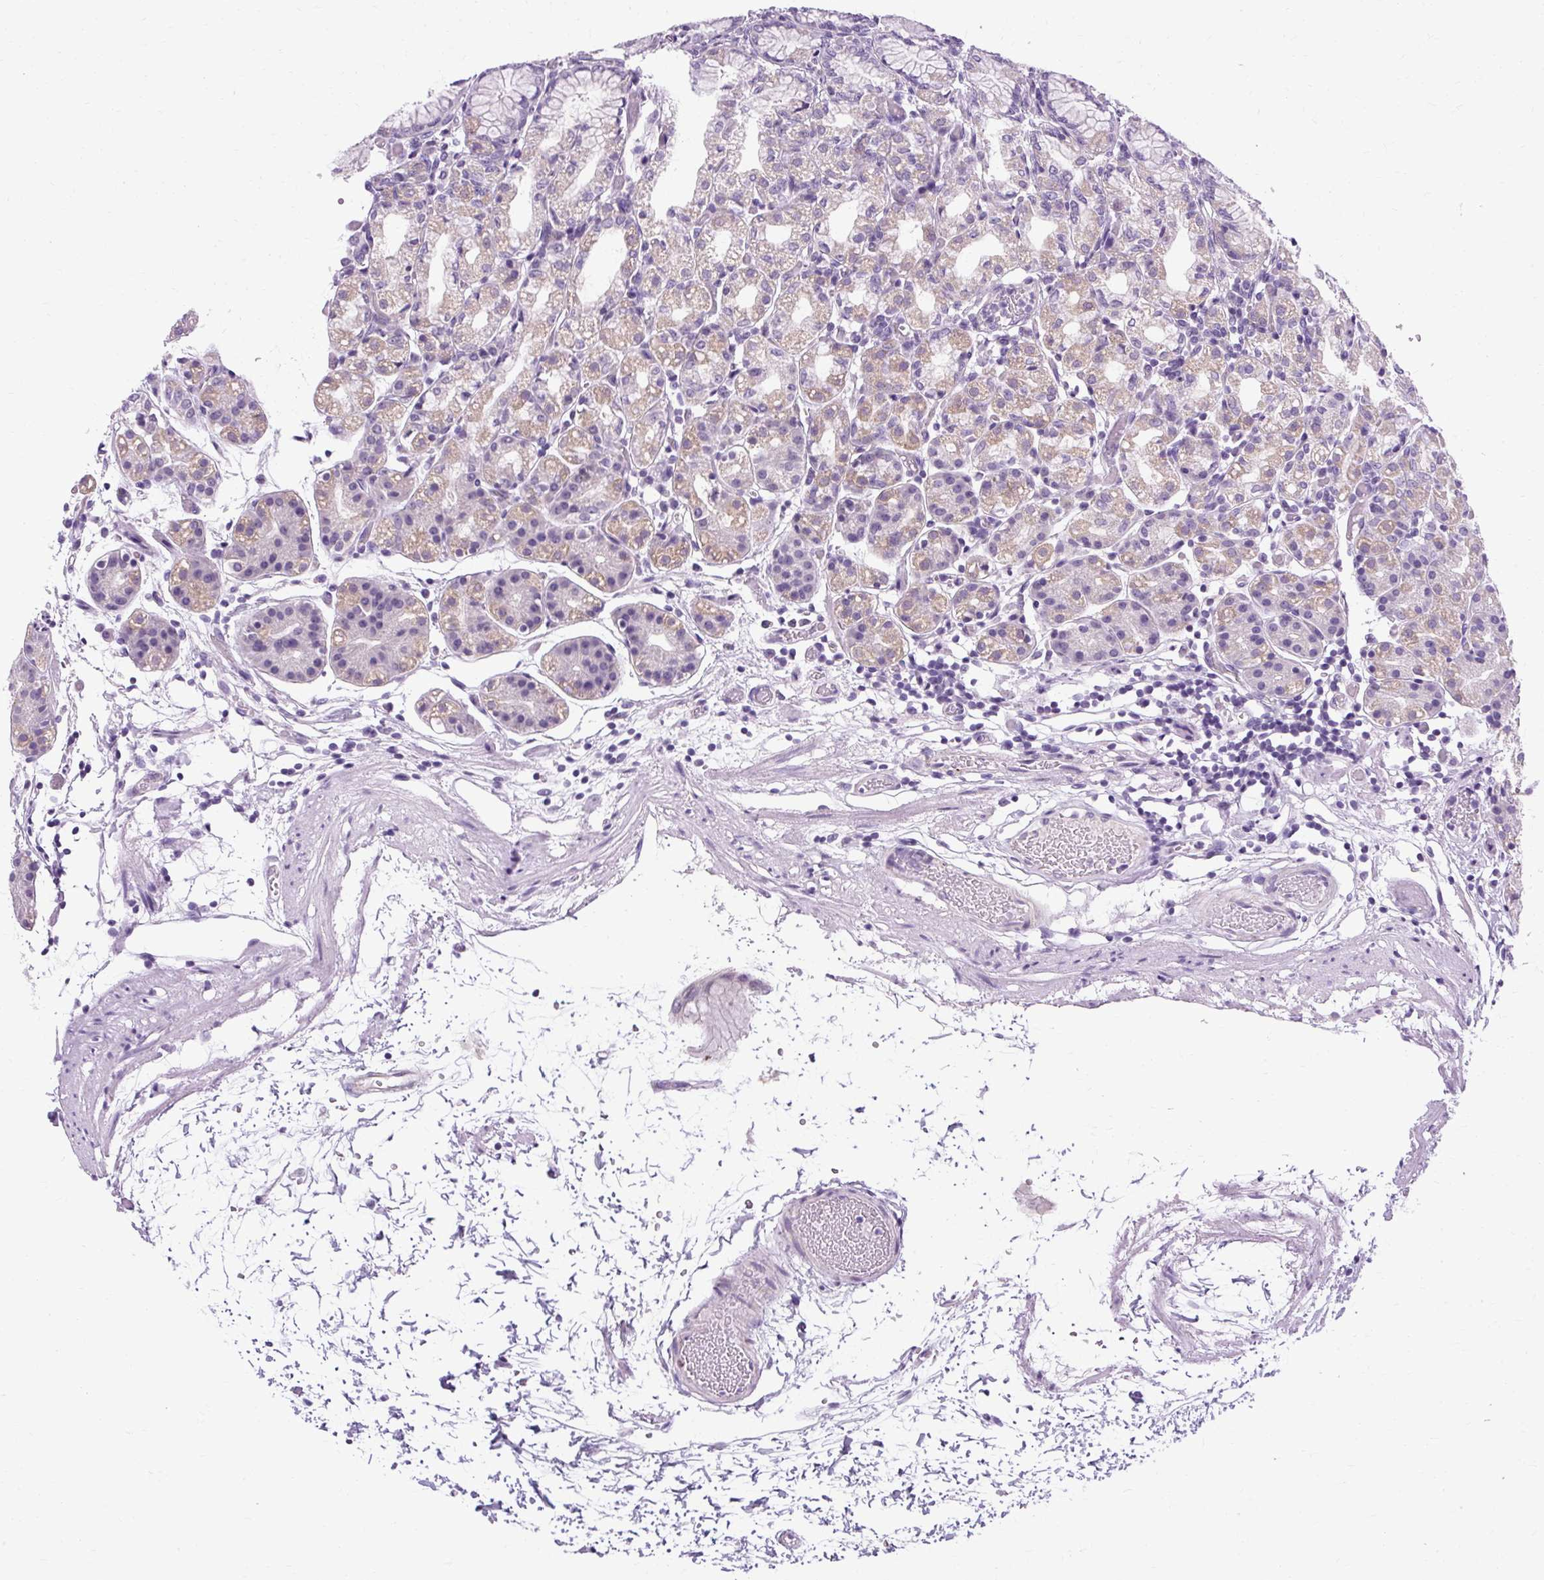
{"staining": {"intensity": "weak", "quantity": "<25%", "location": "cytoplasmic/membranous"}, "tissue": "stomach", "cell_type": "Glandular cells", "image_type": "normal", "snomed": [{"axis": "morphology", "description": "Normal tissue, NOS"}, {"axis": "topography", "description": "Stomach"}], "caption": "The image exhibits no staining of glandular cells in unremarkable stomach.", "gene": "B3GNT4", "patient": {"sex": "female", "age": 57}}